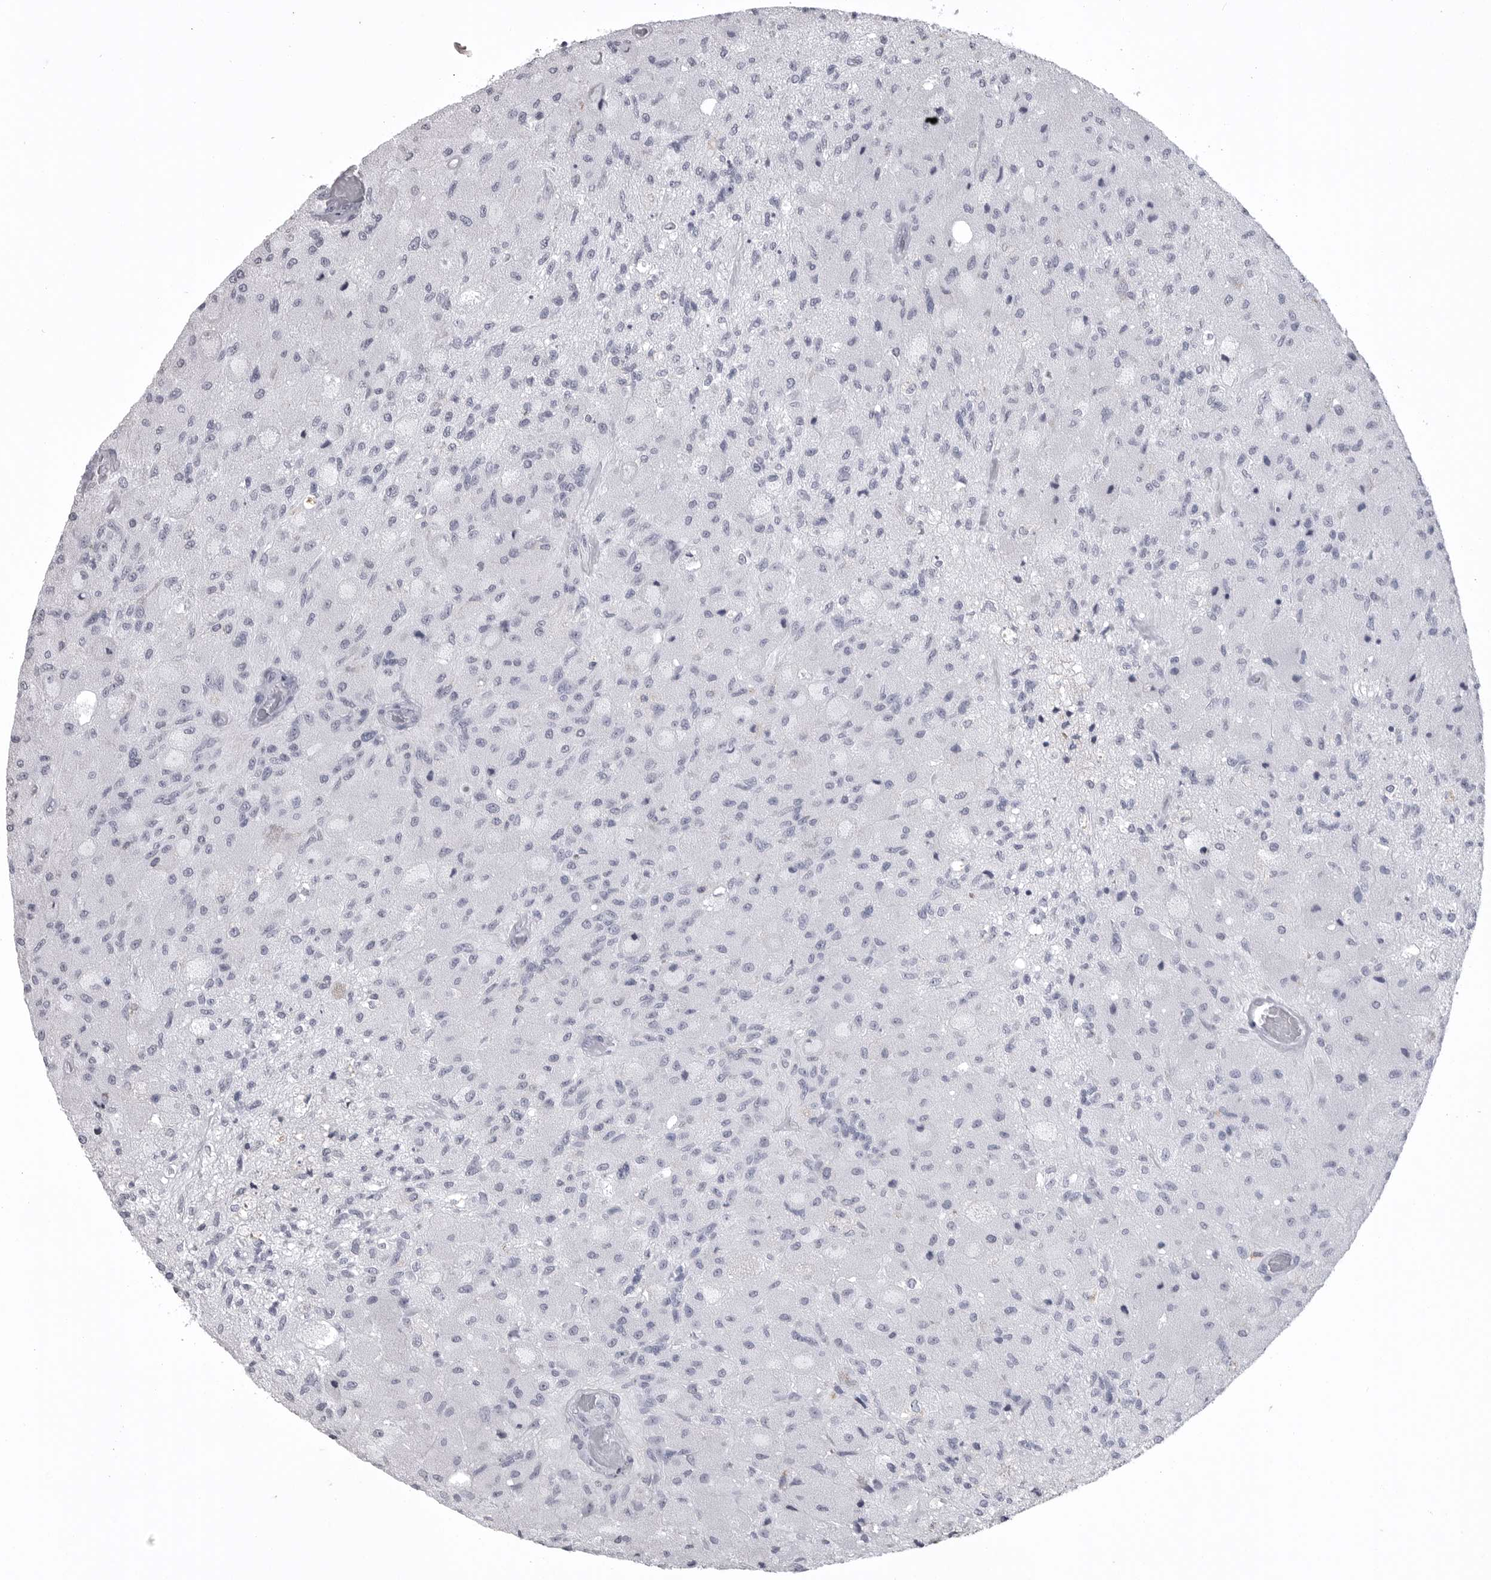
{"staining": {"intensity": "negative", "quantity": "none", "location": "none"}, "tissue": "glioma", "cell_type": "Tumor cells", "image_type": "cancer", "snomed": [{"axis": "morphology", "description": "Normal tissue, NOS"}, {"axis": "morphology", "description": "Glioma, malignant, High grade"}, {"axis": "topography", "description": "Cerebral cortex"}], "caption": "Tumor cells show no significant protein expression in high-grade glioma (malignant).", "gene": "ITGAL", "patient": {"sex": "male", "age": 77}}